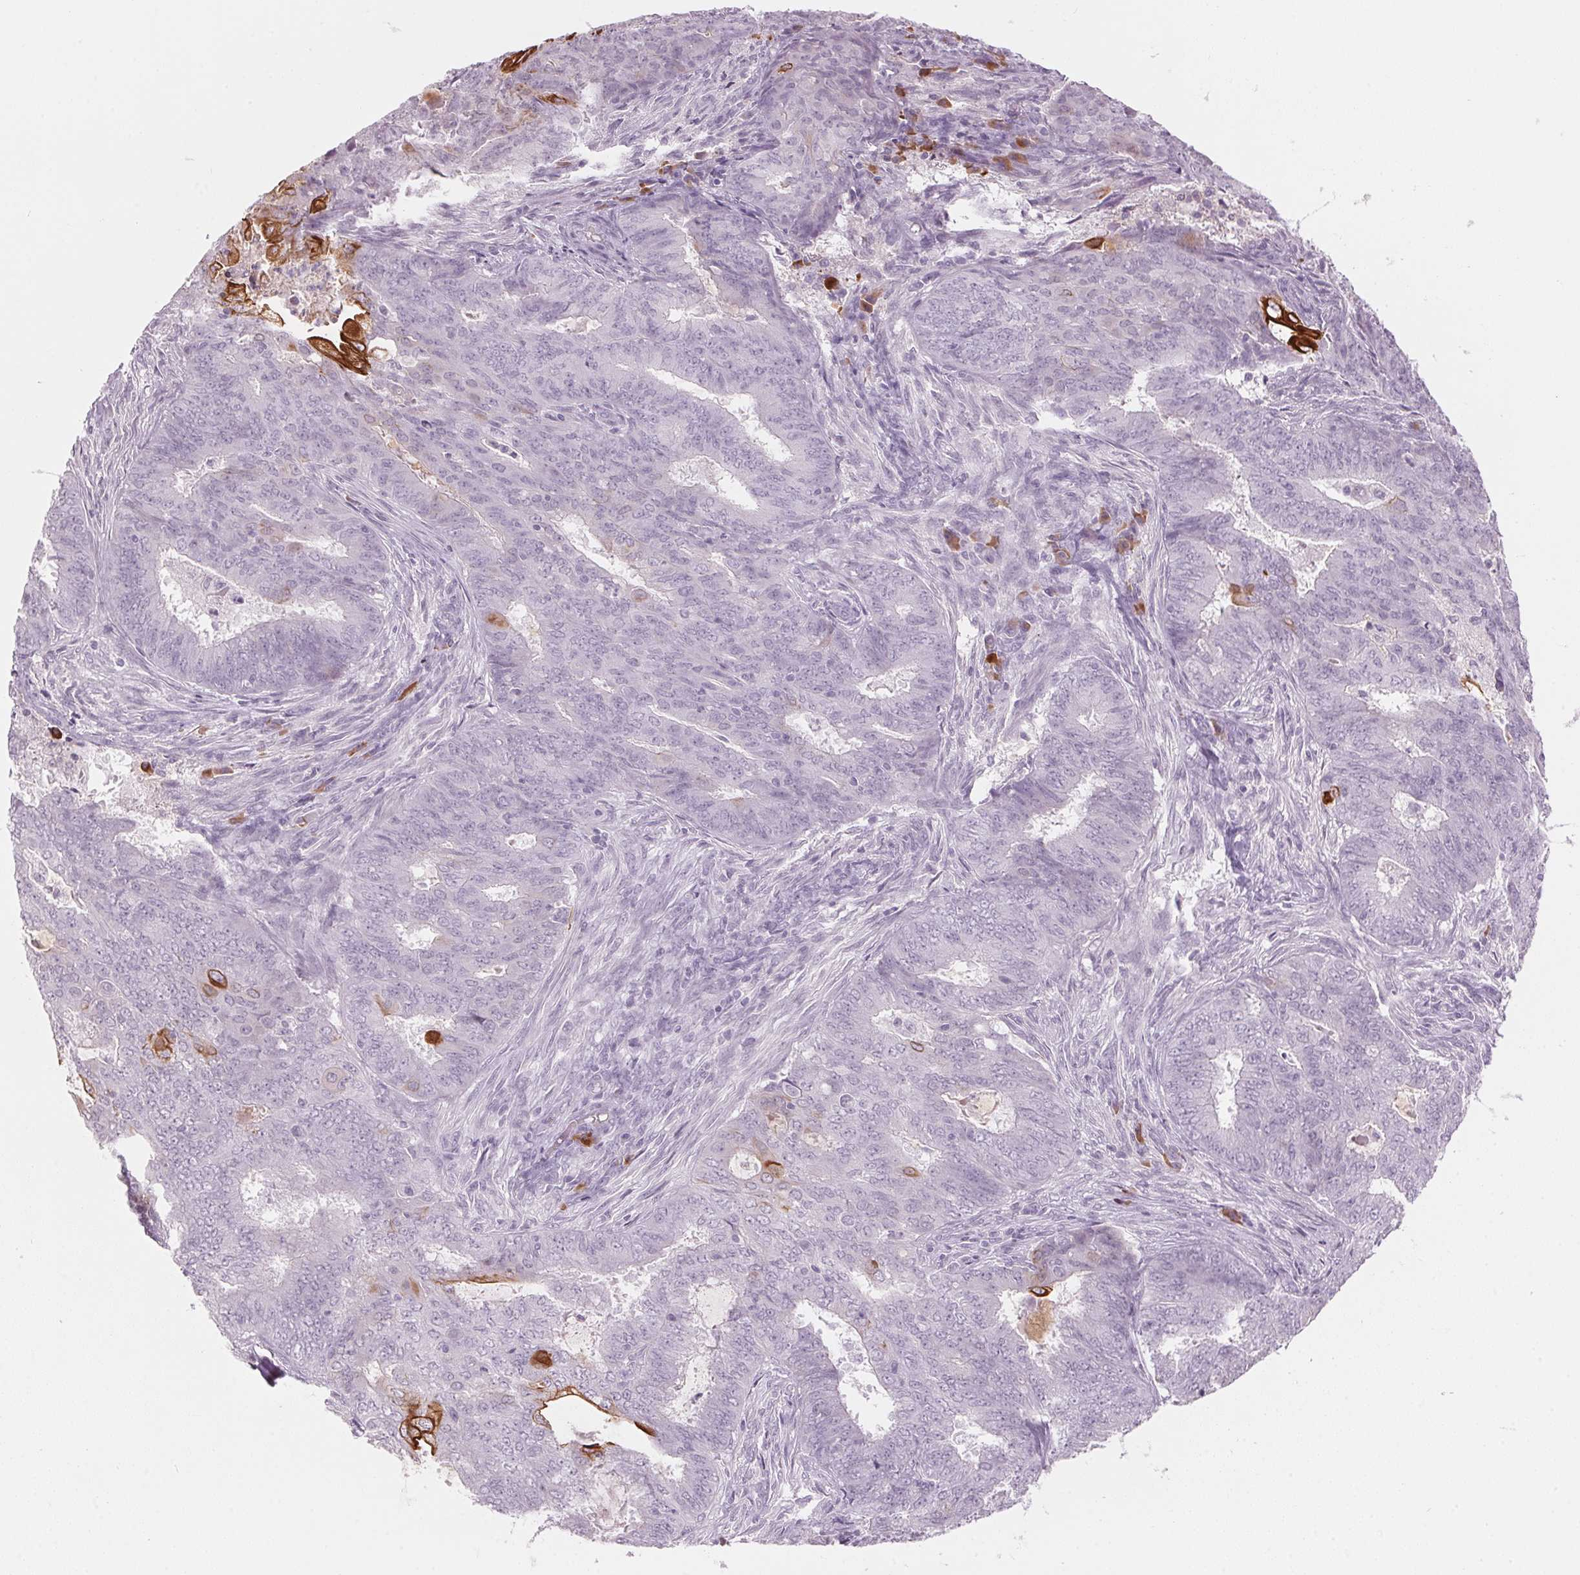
{"staining": {"intensity": "strong", "quantity": "<25%", "location": "cytoplasmic/membranous"}, "tissue": "endometrial cancer", "cell_type": "Tumor cells", "image_type": "cancer", "snomed": [{"axis": "morphology", "description": "Adenocarcinoma, NOS"}, {"axis": "topography", "description": "Endometrium"}], "caption": "Immunohistochemical staining of human endometrial adenocarcinoma reveals medium levels of strong cytoplasmic/membranous protein positivity in approximately <25% of tumor cells. Ihc stains the protein in brown and the nuclei are stained blue.", "gene": "SCTR", "patient": {"sex": "female", "age": 62}}